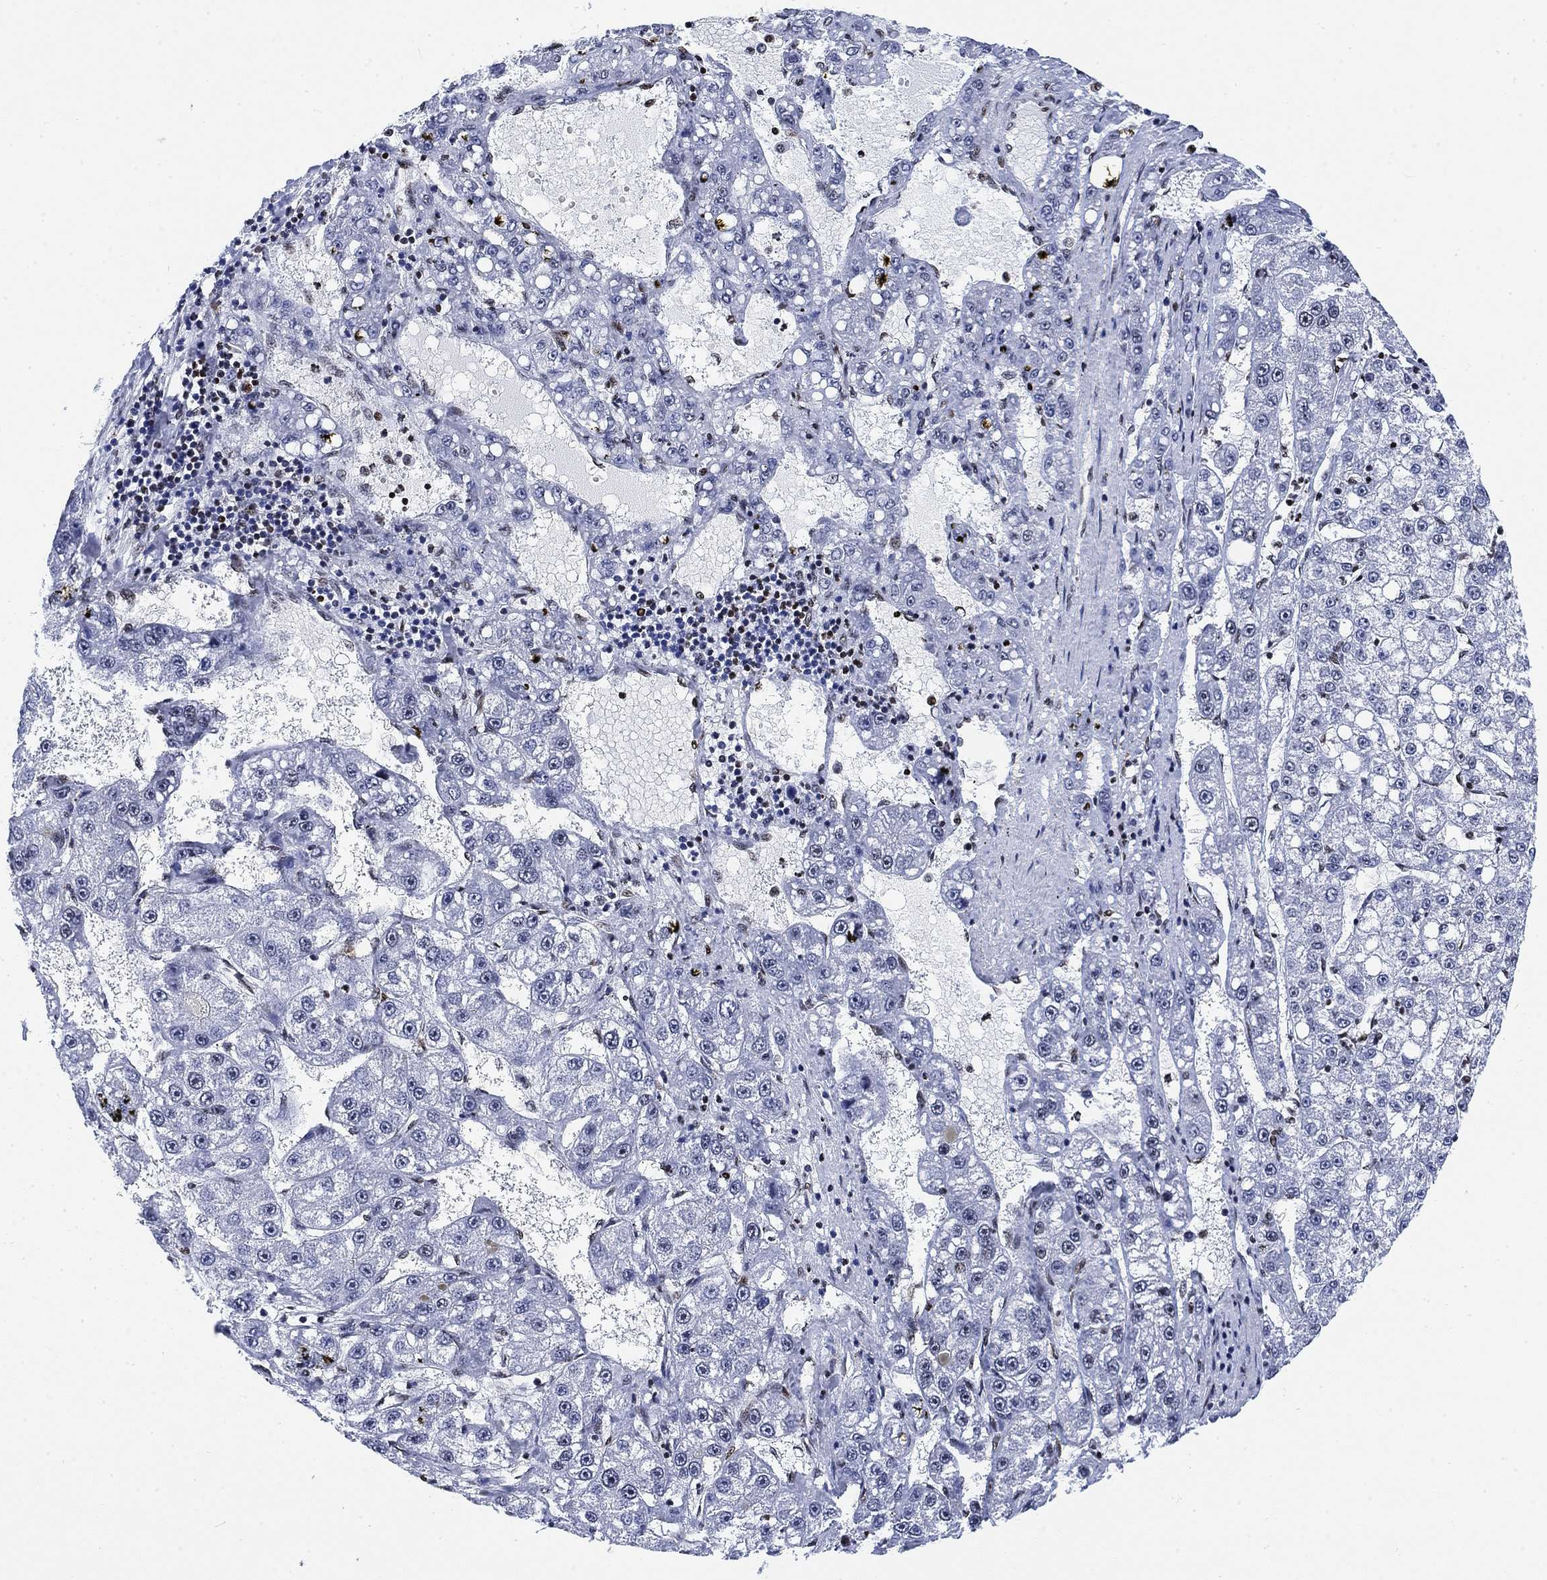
{"staining": {"intensity": "negative", "quantity": "none", "location": "none"}, "tissue": "liver cancer", "cell_type": "Tumor cells", "image_type": "cancer", "snomed": [{"axis": "morphology", "description": "Carcinoma, Hepatocellular, NOS"}, {"axis": "topography", "description": "Liver"}], "caption": "Tumor cells are negative for brown protein staining in liver cancer.", "gene": "H1-10", "patient": {"sex": "female", "age": 65}}